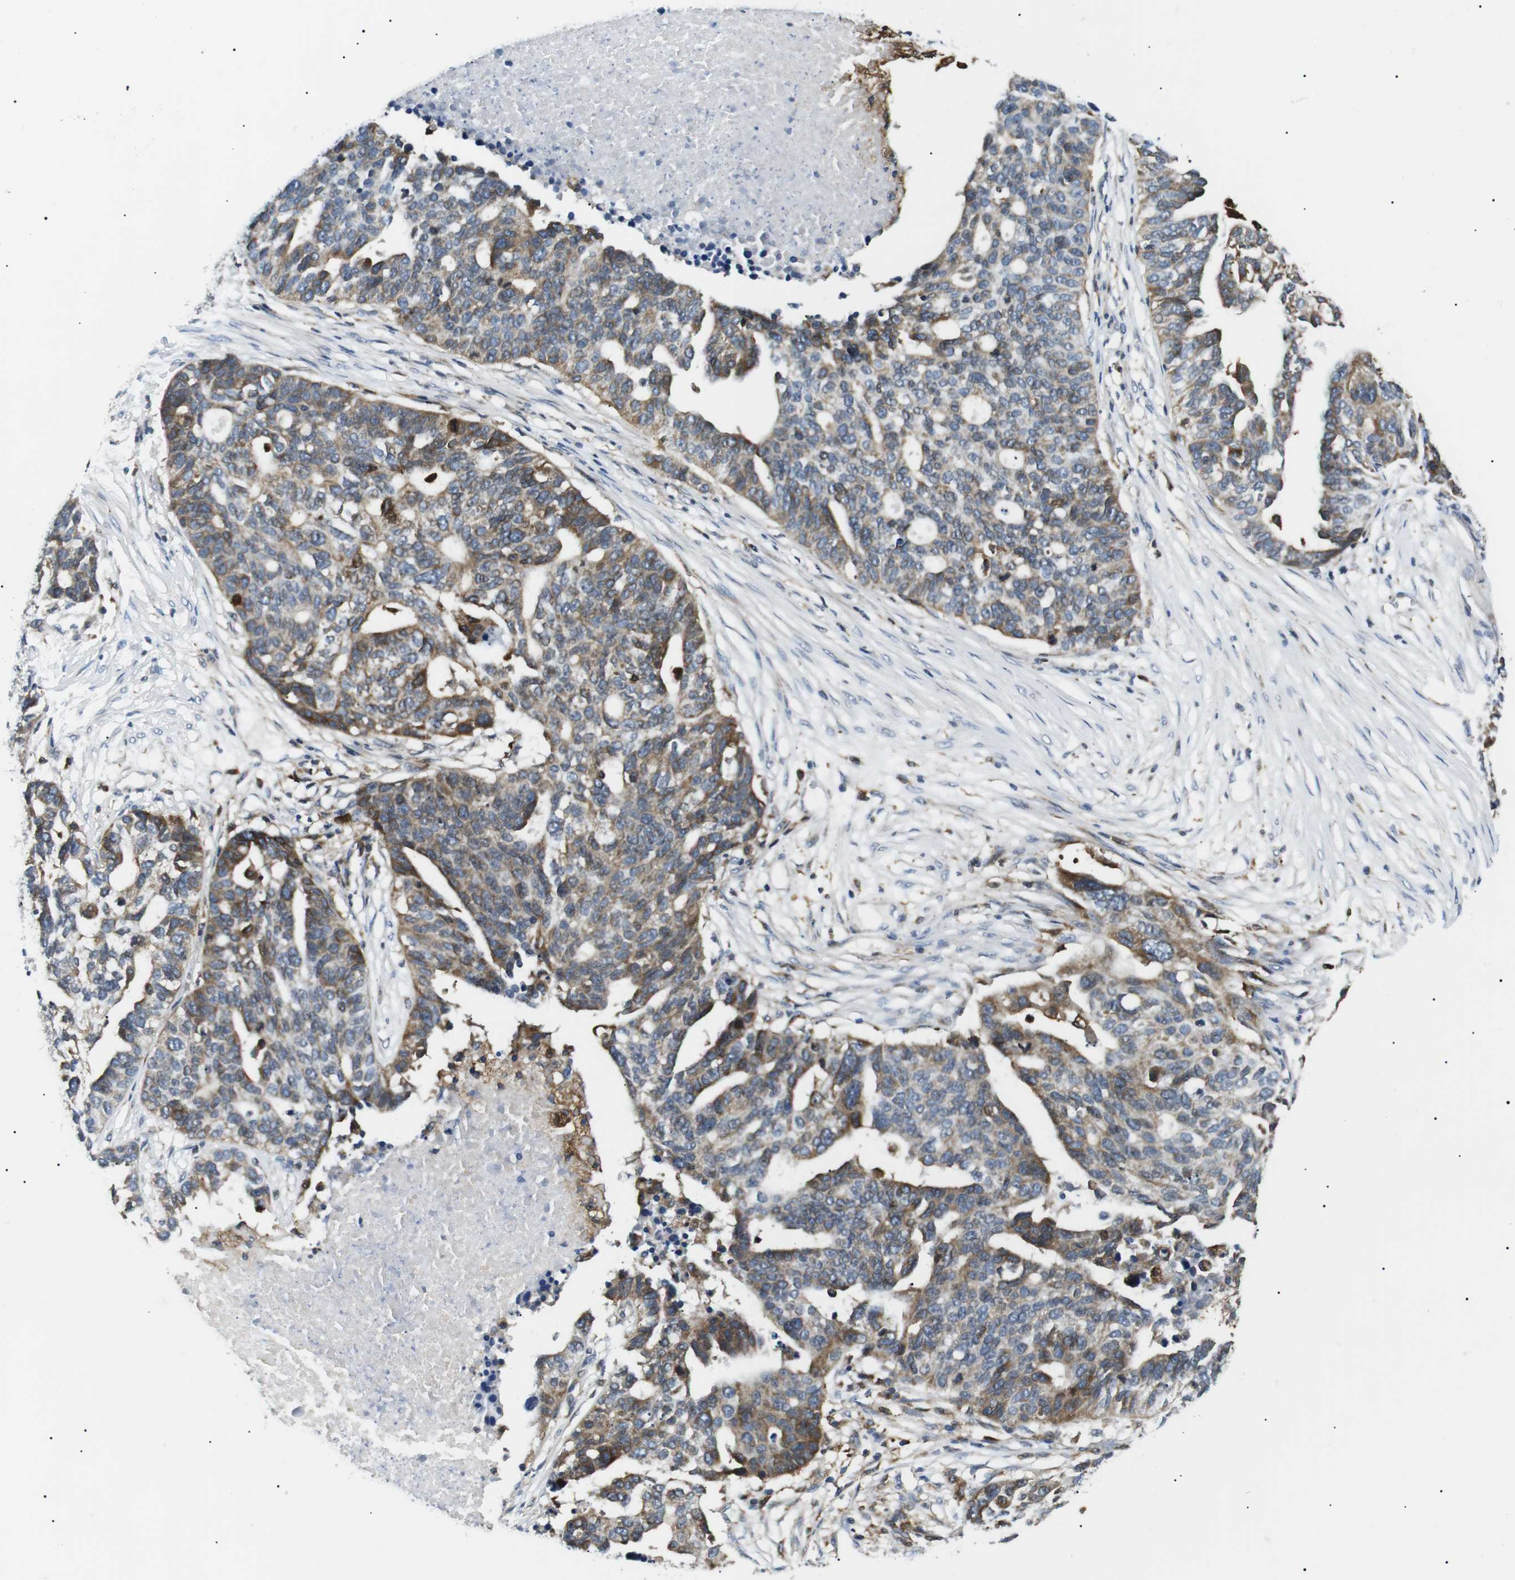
{"staining": {"intensity": "moderate", "quantity": "25%-75%", "location": "cytoplasmic/membranous"}, "tissue": "ovarian cancer", "cell_type": "Tumor cells", "image_type": "cancer", "snomed": [{"axis": "morphology", "description": "Cystadenocarcinoma, serous, NOS"}, {"axis": "topography", "description": "Ovary"}], "caption": "Immunohistochemistry (IHC) histopathology image of neoplastic tissue: ovarian cancer (serous cystadenocarcinoma) stained using IHC reveals medium levels of moderate protein expression localized specifically in the cytoplasmic/membranous of tumor cells, appearing as a cytoplasmic/membranous brown color.", "gene": "RAB9A", "patient": {"sex": "female", "age": 59}}